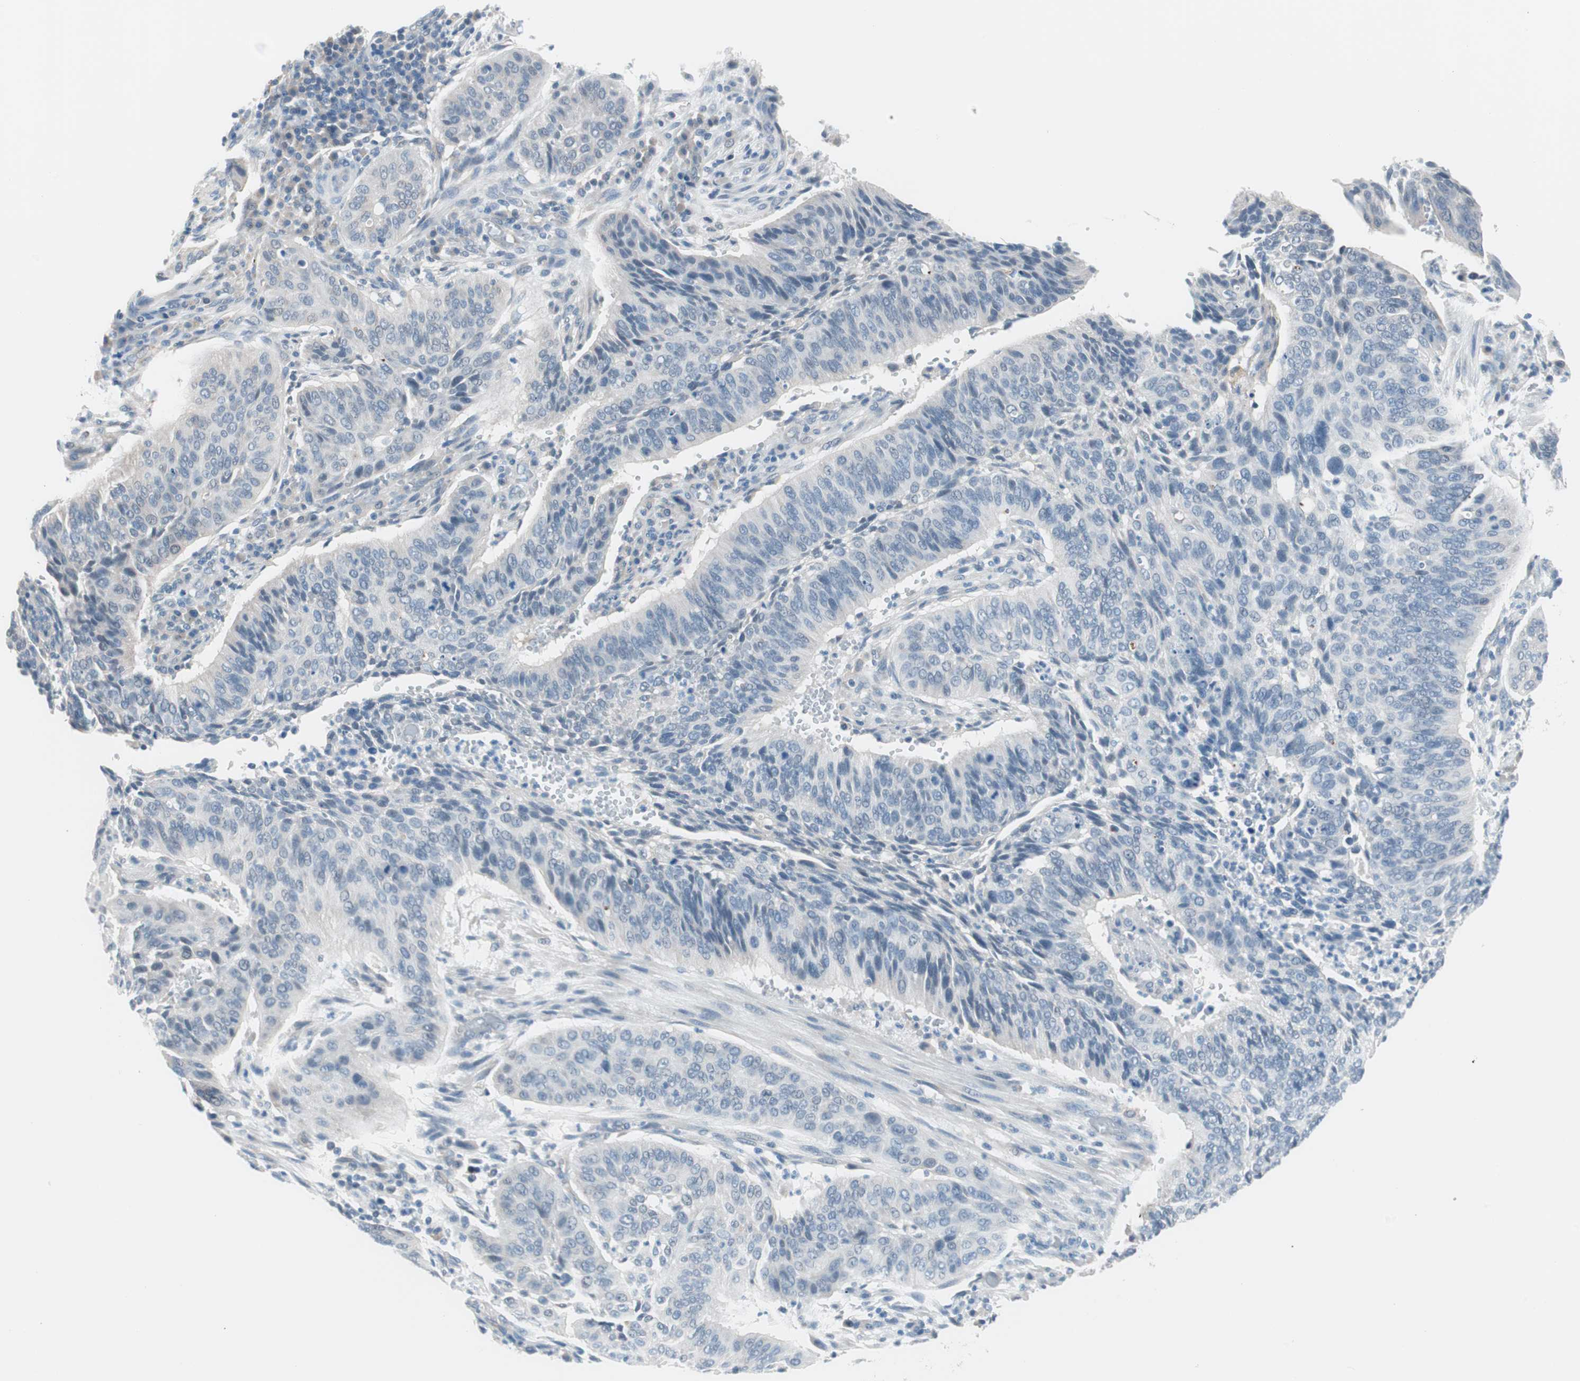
{"staining": {"intensity": "negative", "quantity": "none", "location": "none"}, "tissue": "cervical cancer", "cell_type": "Tumor cells", "image_type": "cancer", "snomed": [{"axis": "morphology", "description": "Squamous cell carcinoma, NOS"}, {"axis": "topography", "description": "Cervix"}], "caption": "DAB immunohistochemical staining of human squamous cell carcinoma (cervical) demonstrates no significant expression in tumor cells.", "gene": "VIL1", "patient": {"sex": "female", "age": 39}}